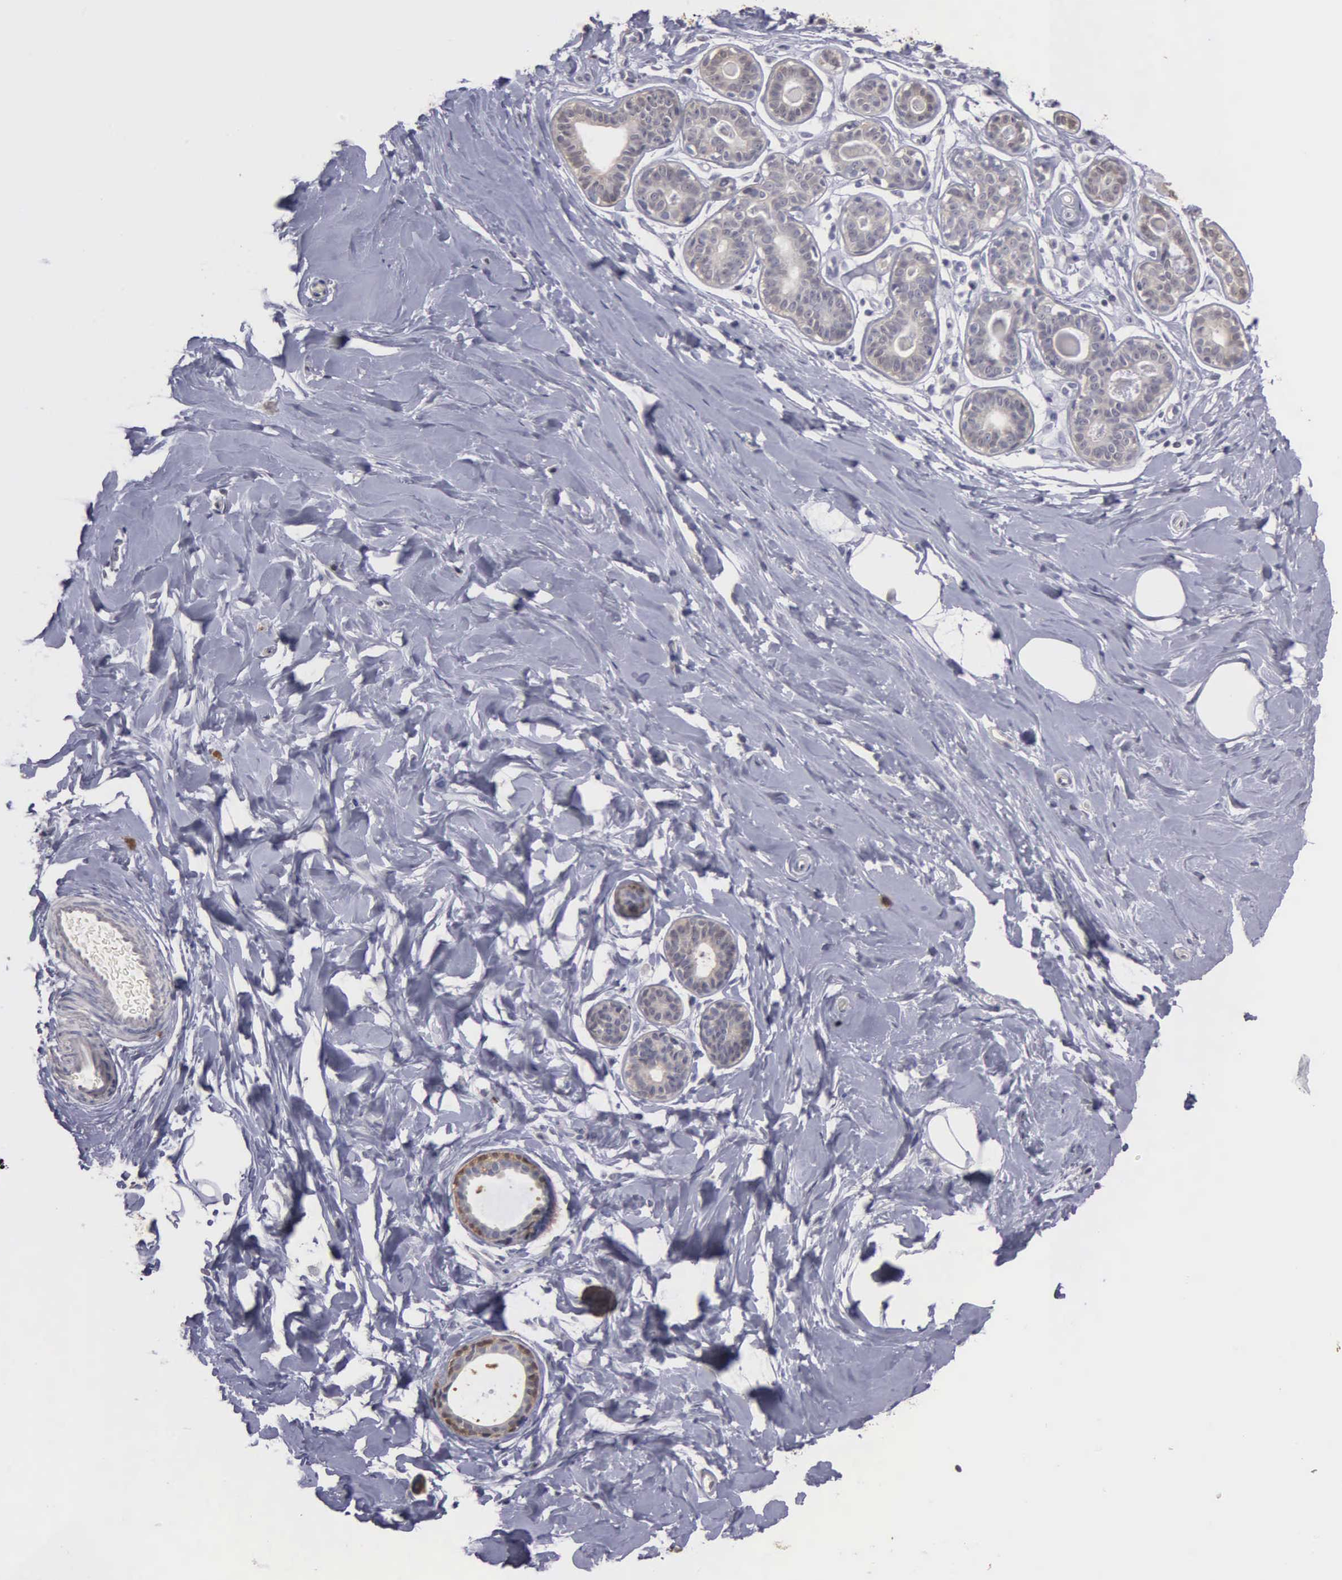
{"staining": {"intensity": "negative", "quantity": "none", "location": "none"}, "tissue": "breast", "cell_type": "Adipocytes", "image_type": "normal", "snomed": [{"axis": "morphology", "description": "Normal tissue, NOS"}, {"axis": "topography", "description": "Breast"}], "caption": "Adipocytes show no significant protein positivity in normal breast. Brightfield microscopy of IHC stained with DAB (brown) and hematoxylin (blue), captured at high magnification.", "gene": "ENO3", "patient": {"sex": "female", "age": 44}}